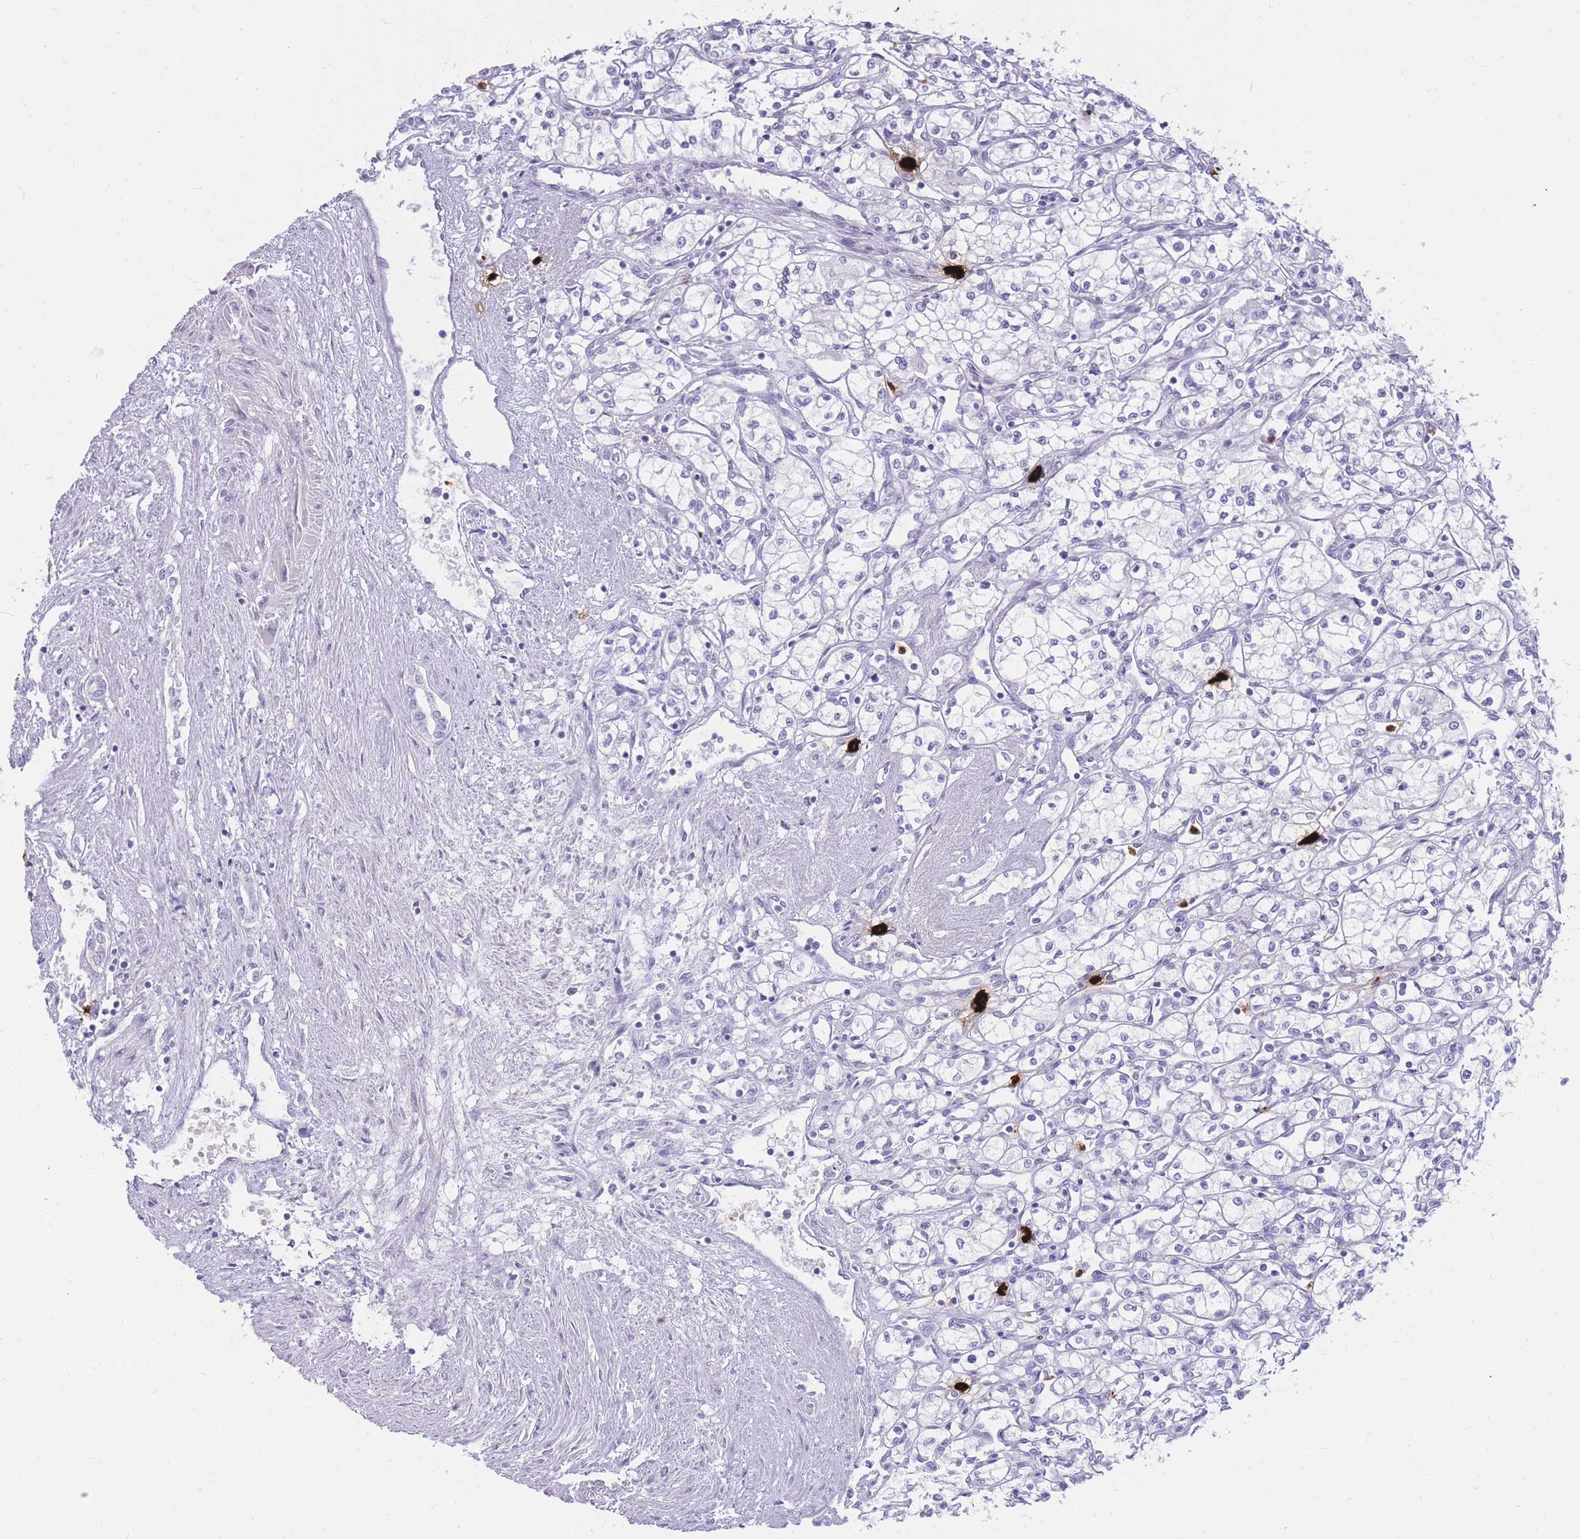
{"staining": {"intensity": "negative", "quantity": "none", "location": "none"}, "tissue": "renal cancer", "cell_type": "Tumor cells", "image_type": "cancer", "snomed": [{"axis": "morphology", "description": "Adenocarcinoma, NOS"}, {"axis": "topography", "description": "Kidney"}], "caption": "Histopathology image shows no significant protein expression in tumor cells of renal cancer (adenocarcinoma).", "gene": "TPSAB1", "patient": {"sex": "male", "age": 59}}